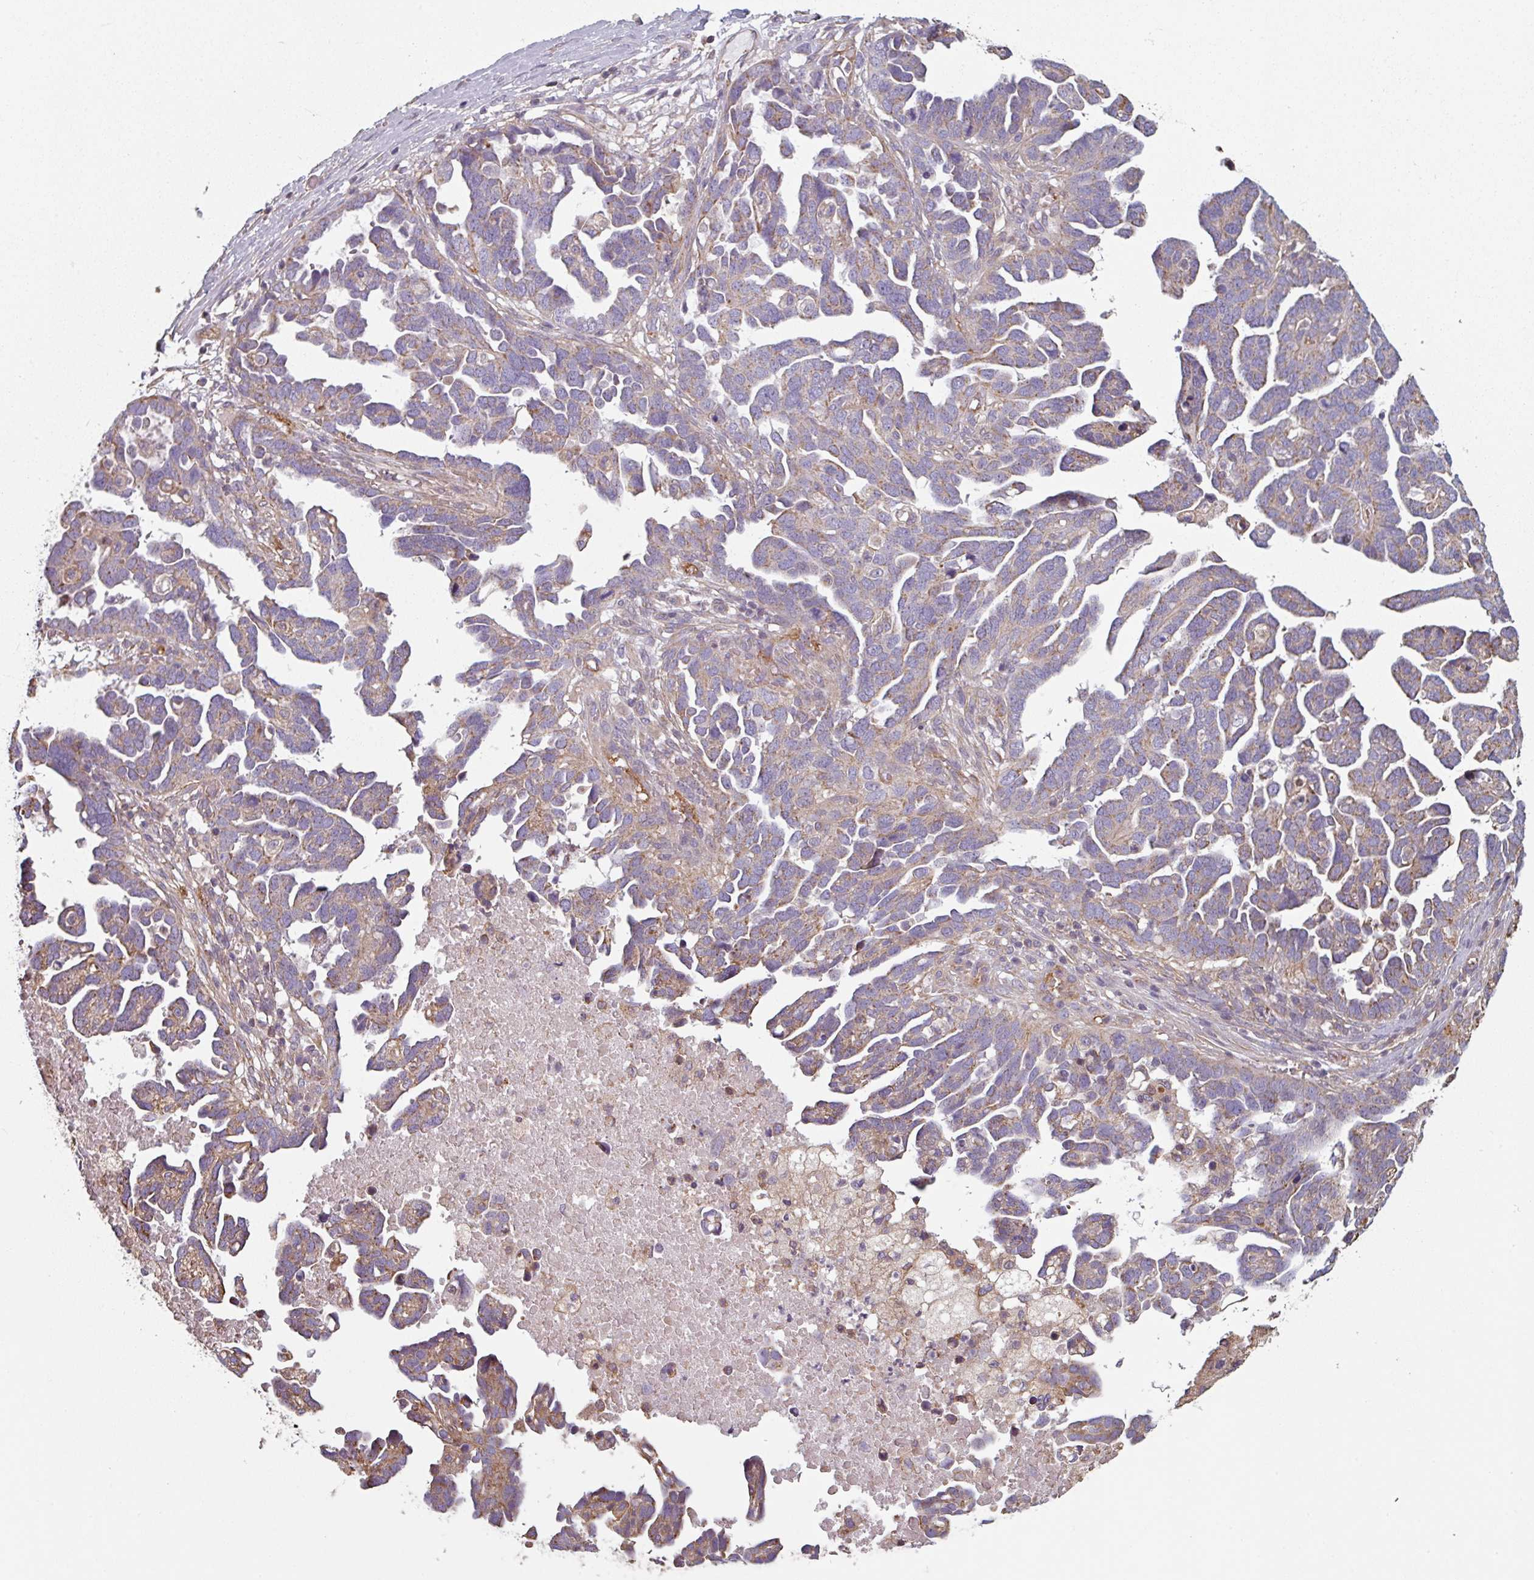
{"staining": {"intensity": "weak", "quantity": "25%-75%", "location": "cytoplasmic/membranous"}, "tissue": "ovarian cancer", "cell_type": "Tumor cells", "image_type": "cancer", "snomed": [{"axis": "morphology", "description": "Cystadenocarcinoma, serous, NOS"}, {"axis": "topography", "description": "Ovary"}], "caption": "A histopathology image of ovarian cancer (serous cystadenocarcinoma) stained for a protein exhibits weak cytoplasmic/membranous brown staining in tumor cells.", "gene": "GSTA4", "patient": {"sex": "female", "age": 54}}